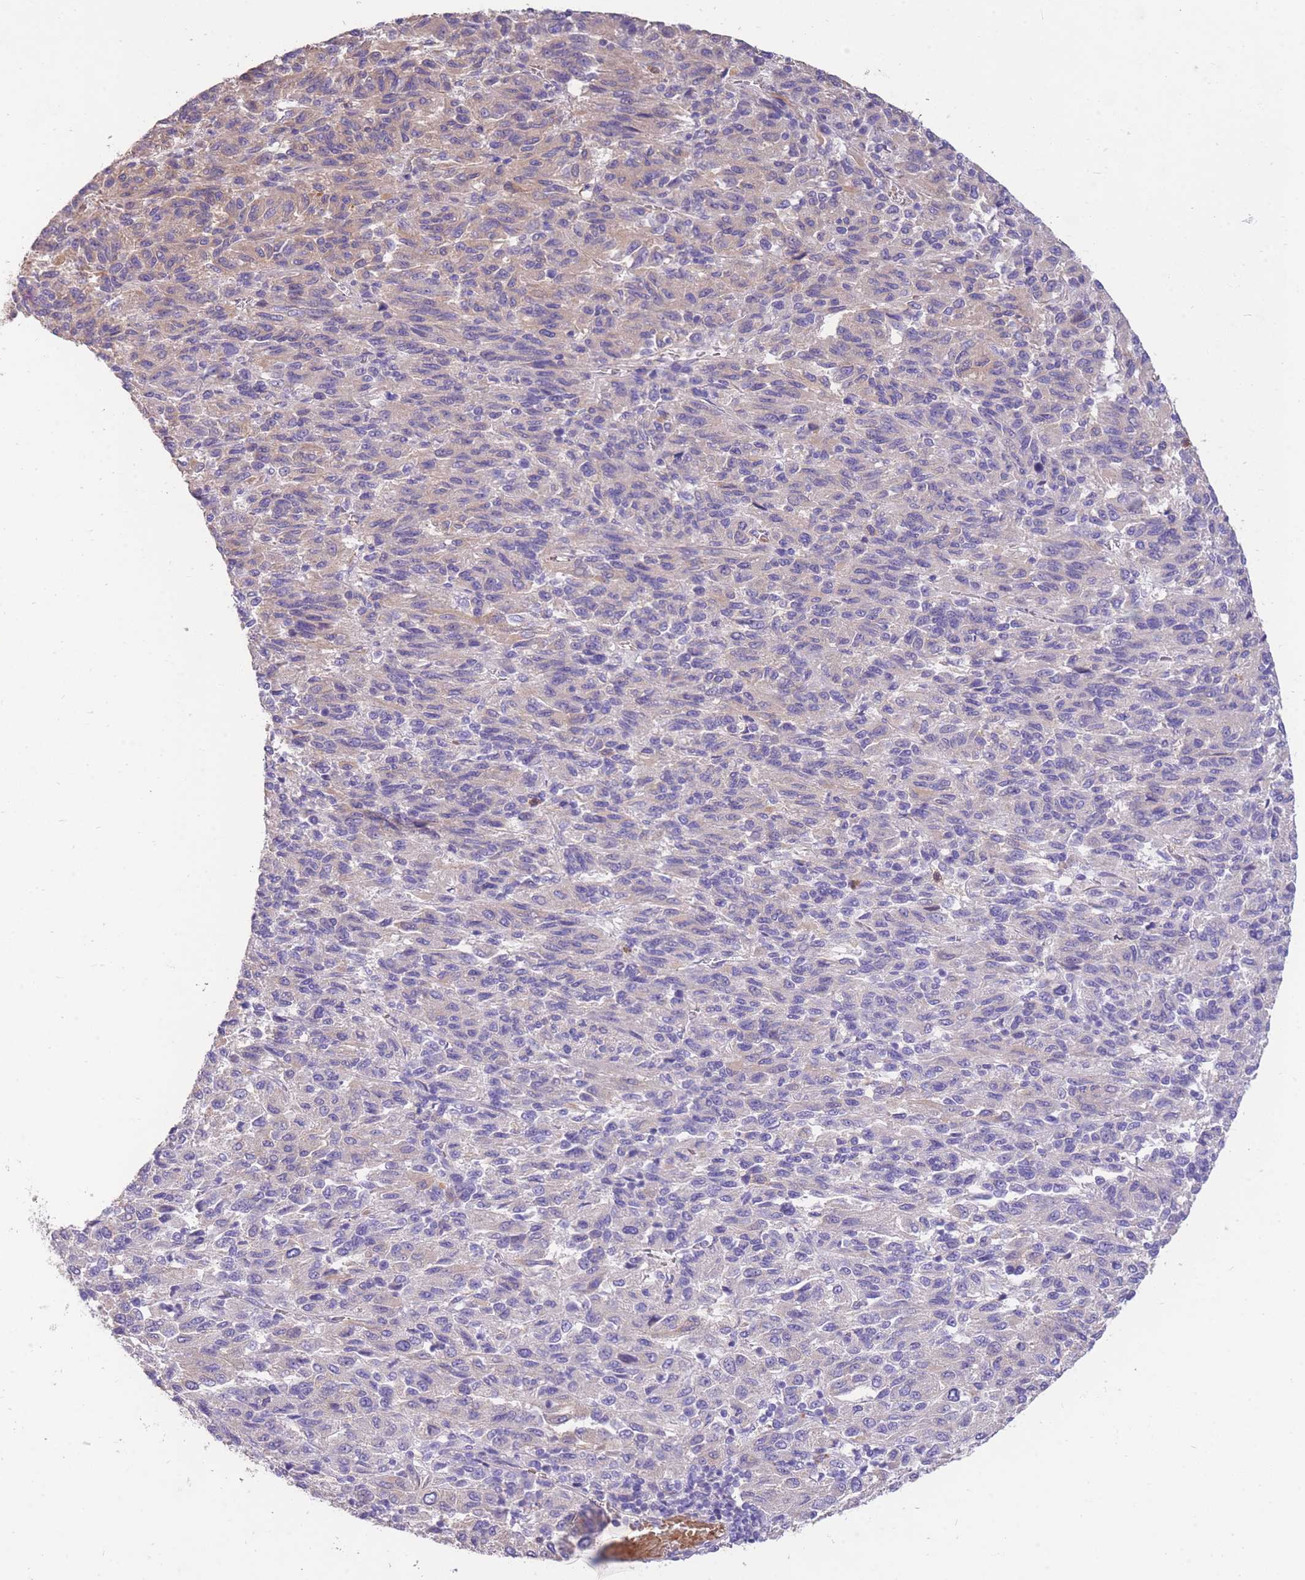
{"staining": {"intensity": "weak", "quantity": "<25%", "location": "cytoplasmic/membranous"}, "tissue": "melanoma", "cell_type": "Tumor cells", "image_type": "cancer", "snomed": [{"axis": "morphology", "description": "Malignant melanoma, Metastatic site"}, {"axis": "topography", "description": "Lung"}], "caption": "IHC photomicrograph of melanoma stained for a protein (brown), which reveals no expression in tumor cells.", "gene": "ANKRD53", "patient": {"sex": "male", "age": 64}}